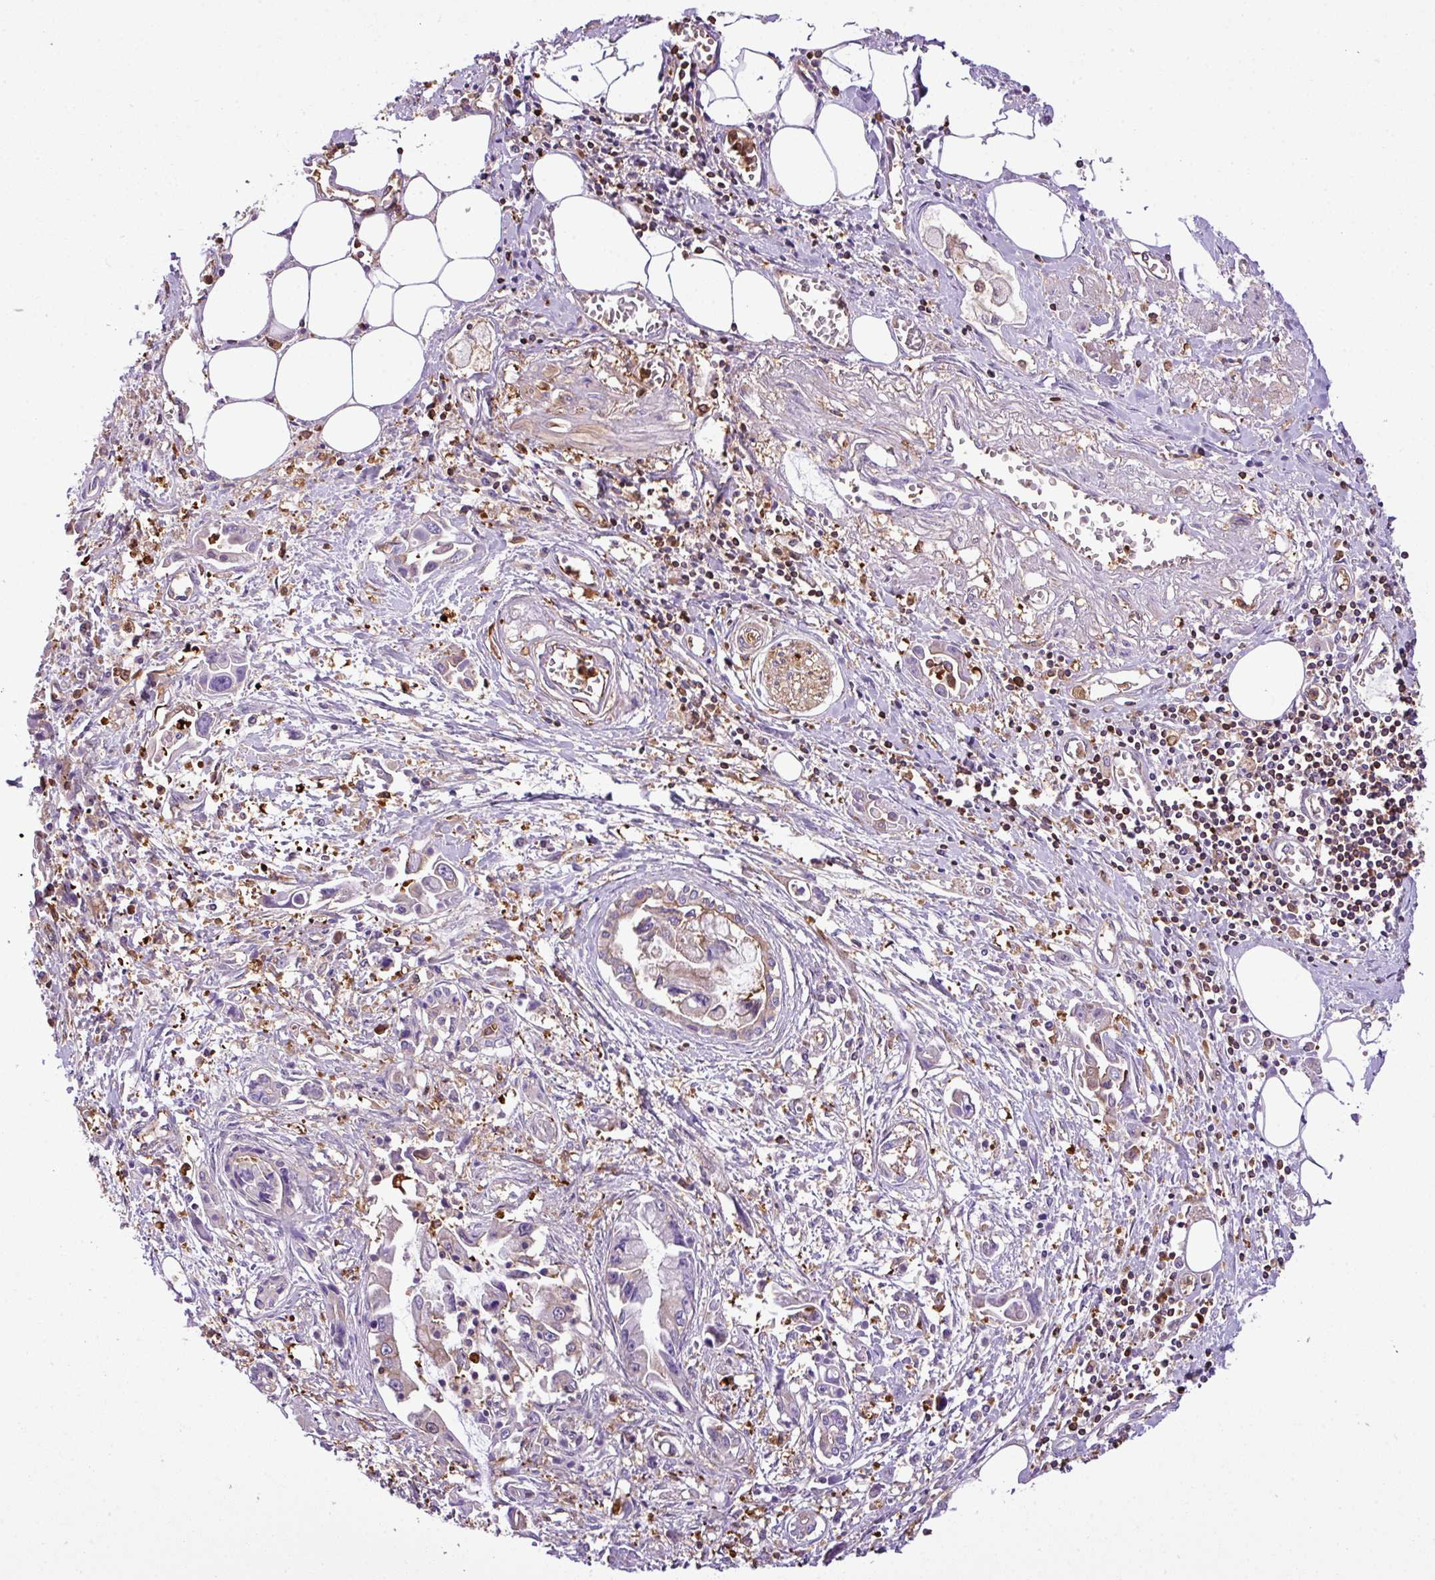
{"staining": {"intensity": "moderate", "quantity": "<25%", "location": "cytoplasmic/membranous"}, "tissue": "pancreatic cancer", "cell_type": "Tumor cells", "image_type": "cancer", "snomed": [{"axis": "morphology", "description": "Adenocarcinoma, NOS"}, {"axis": "topography", "description": "Pancreas"}], "caption": "A brown stain highlights moderate cytoplasmic/membranous positivity of a protein in pancreatic adenocarcinoma tumor cells.", "gene": "PGAP6", "patient": {"sex": "male", "age": 84}}